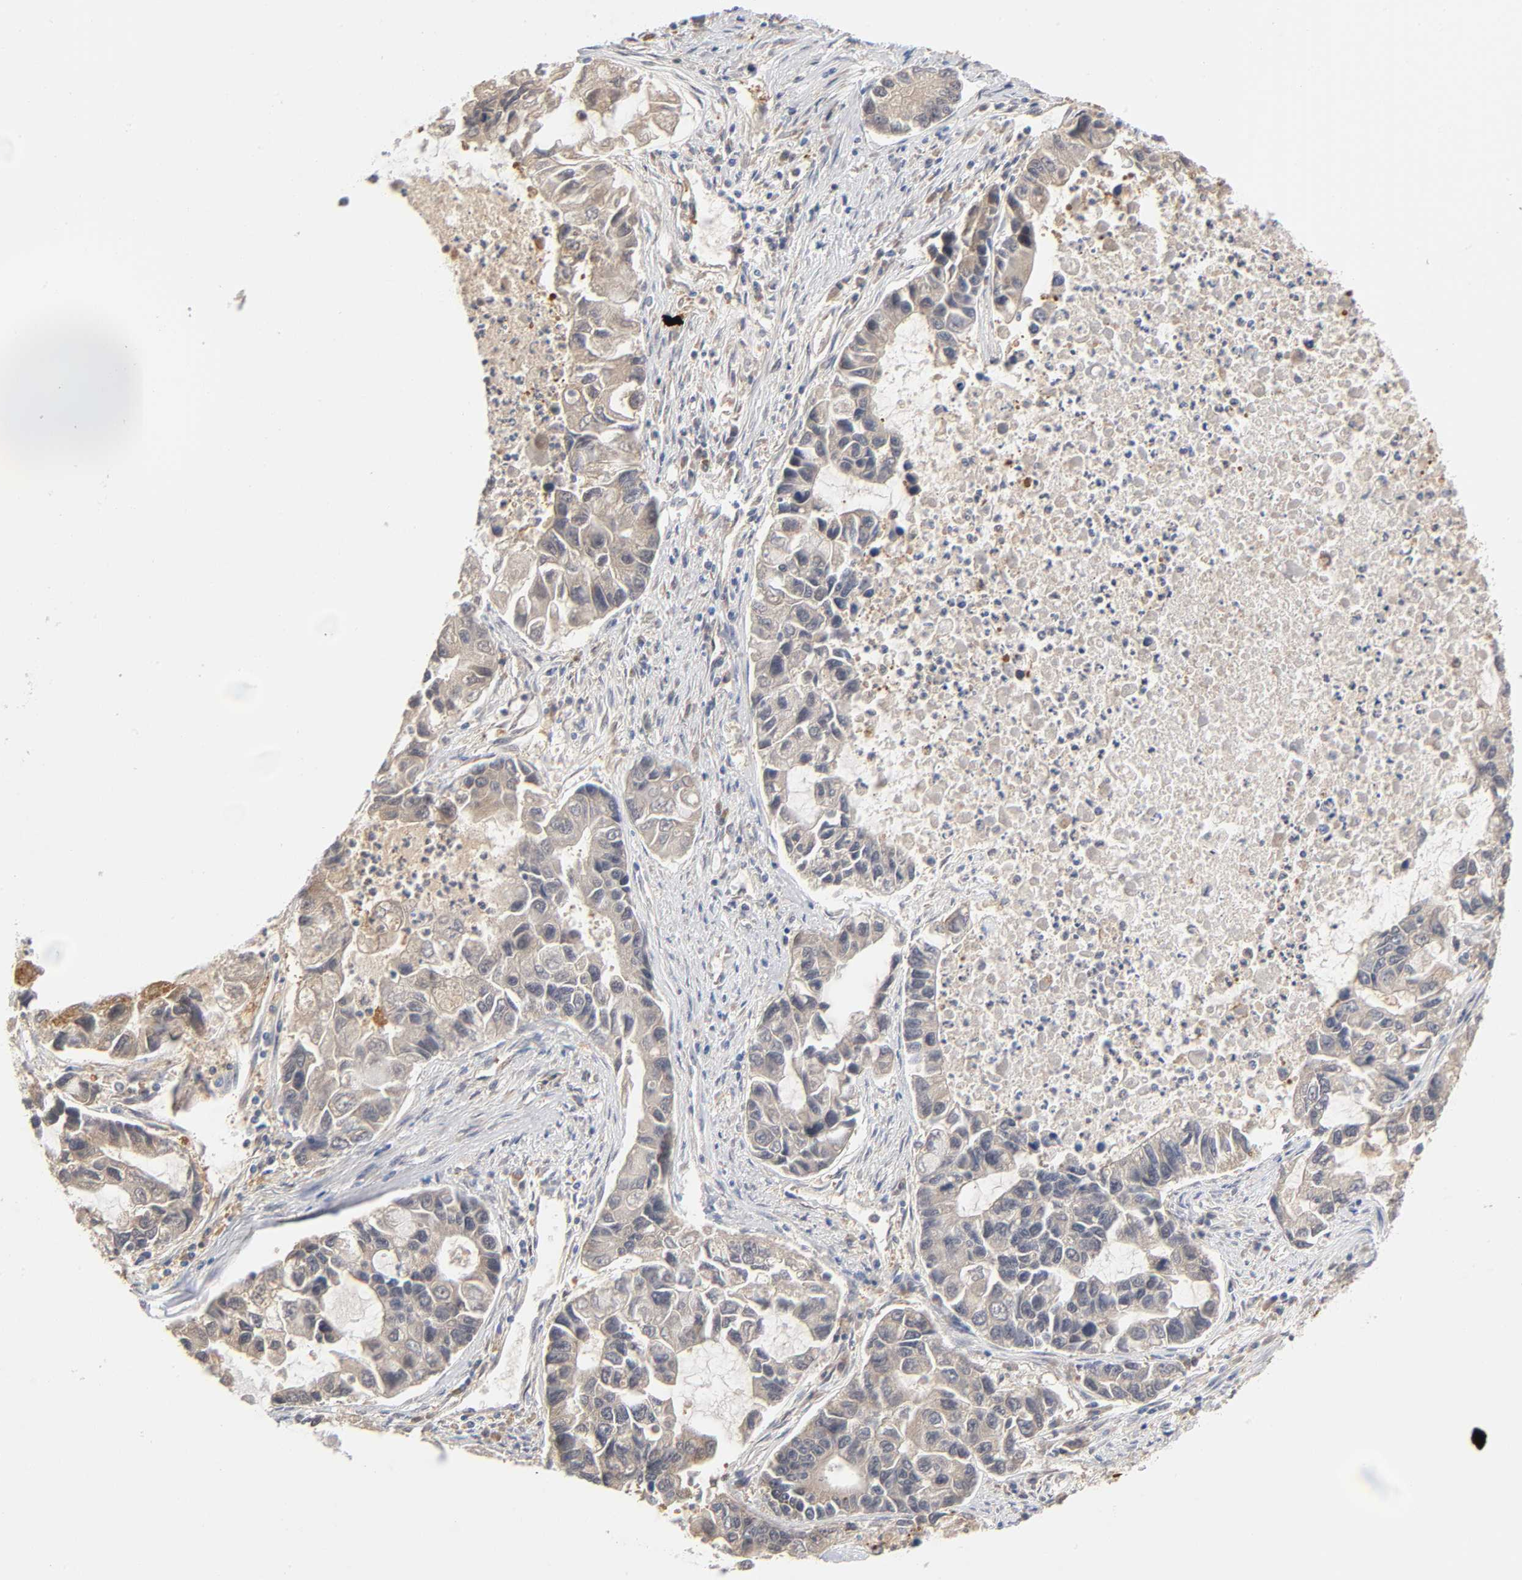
{"staining": {"intensity": "weak", "quantity": "<25%", "location": "cytoplasmic/membranous"}, "tissue": "lung cancer", "cell_type": "Tumor cells", "image_type": "cancer", "snomed": [{"axis": "morphology", "description": "Adenocarcinoma, NOS"}, {"axis": "topography", "description": "Lung"}], "caption": "Adenocarcinoma (lung) was stained to show a protein in brown. There is no significant expression in tumor cells.", "gene": "DFFB", "patient": {"sex": "female", "age": 51}}